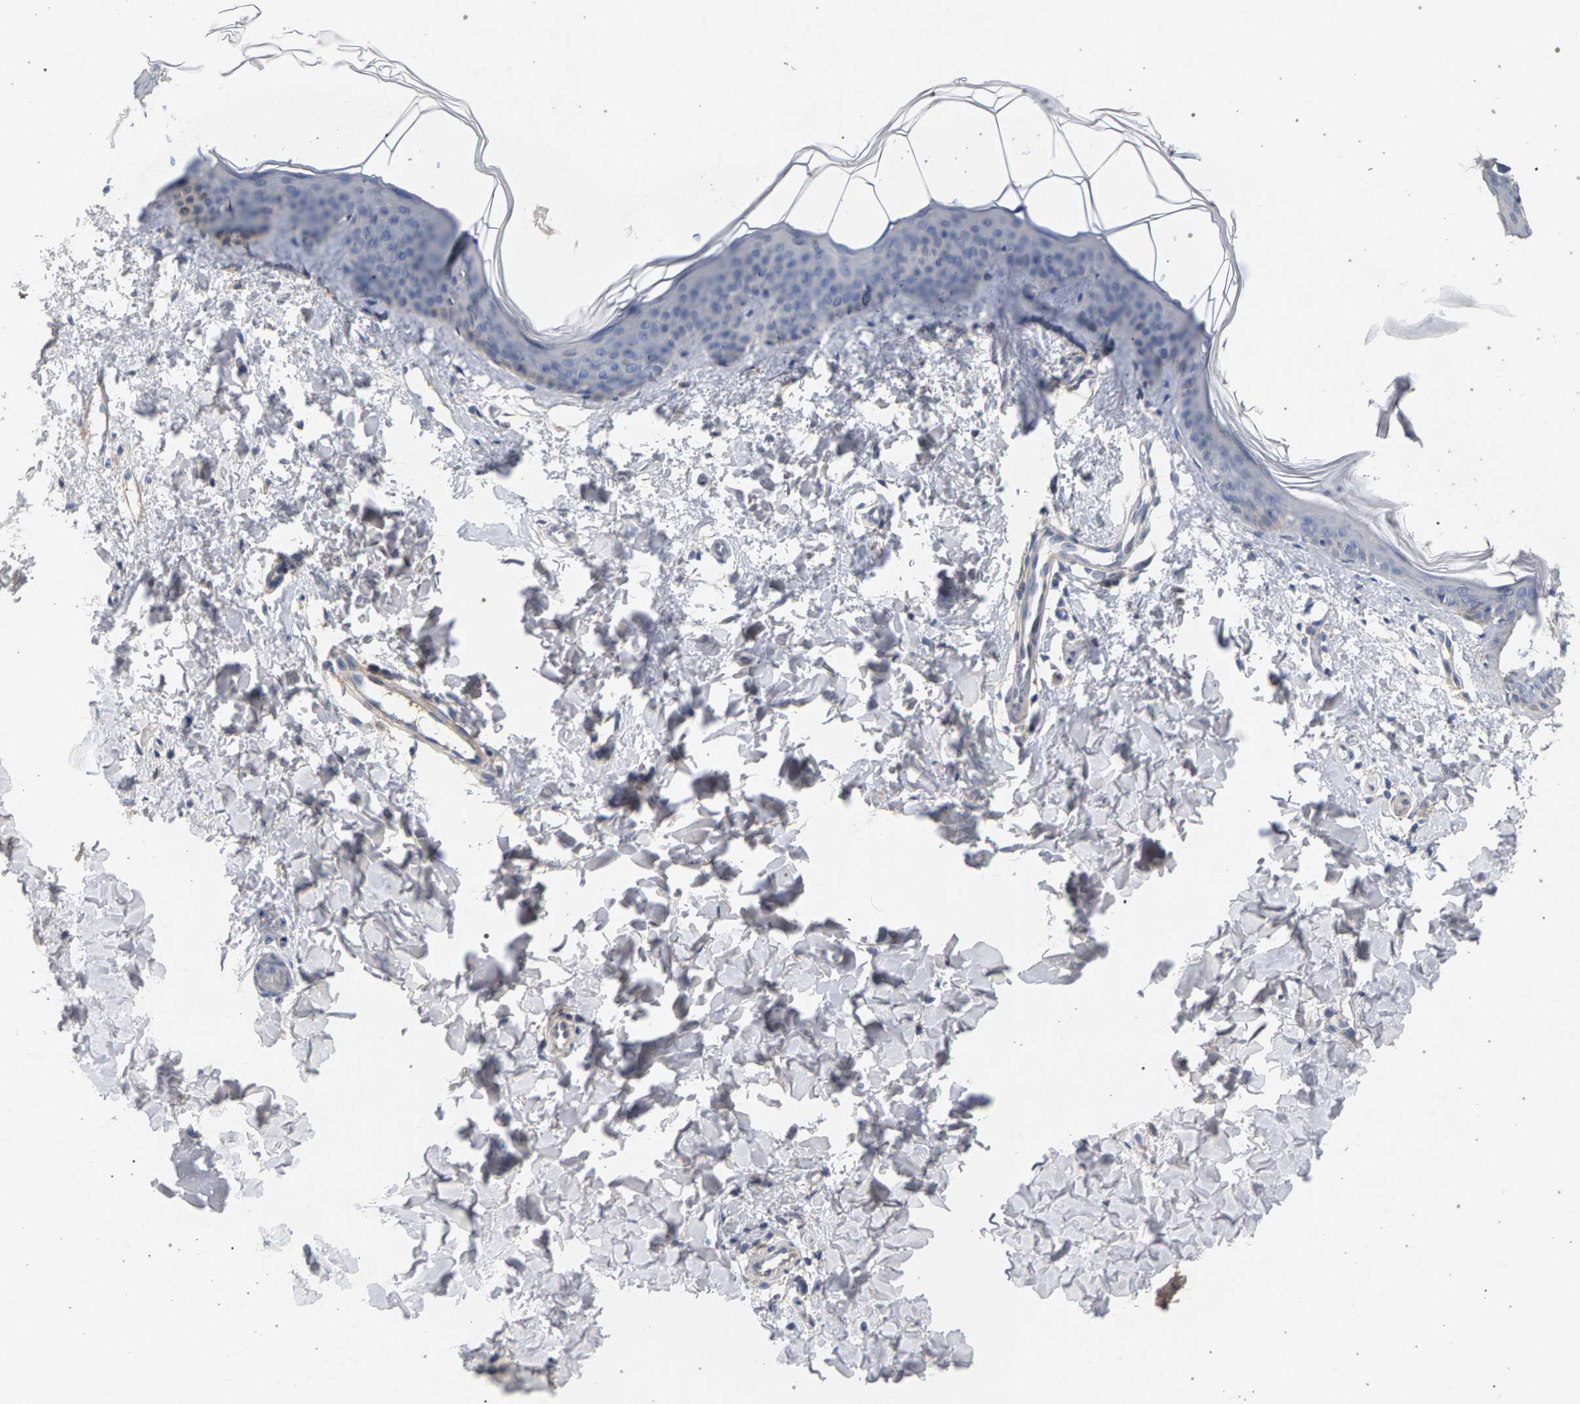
{"staining": {"intensity": "negative", "quantity": "none", "location": "none"}, "tissue": "skin", "cell_type": "Fibroblasts", "image_type": "normal", "snomed": [{"axis": "morphology", "description": "Normal tissue, NOS"}, {"axis": "topography", "description": "Skin"}], "caption": "Immunohistochemistry (IHC) micrograph of benign skin stained for a protein (brown), which demonstrates no expression in fibroblasts. (DAB immunohistochemistry visualized using brightfield microscopy, high magnification).", "gene": "MAMDC2", "patient": {"sex": "female", "age": 17}}